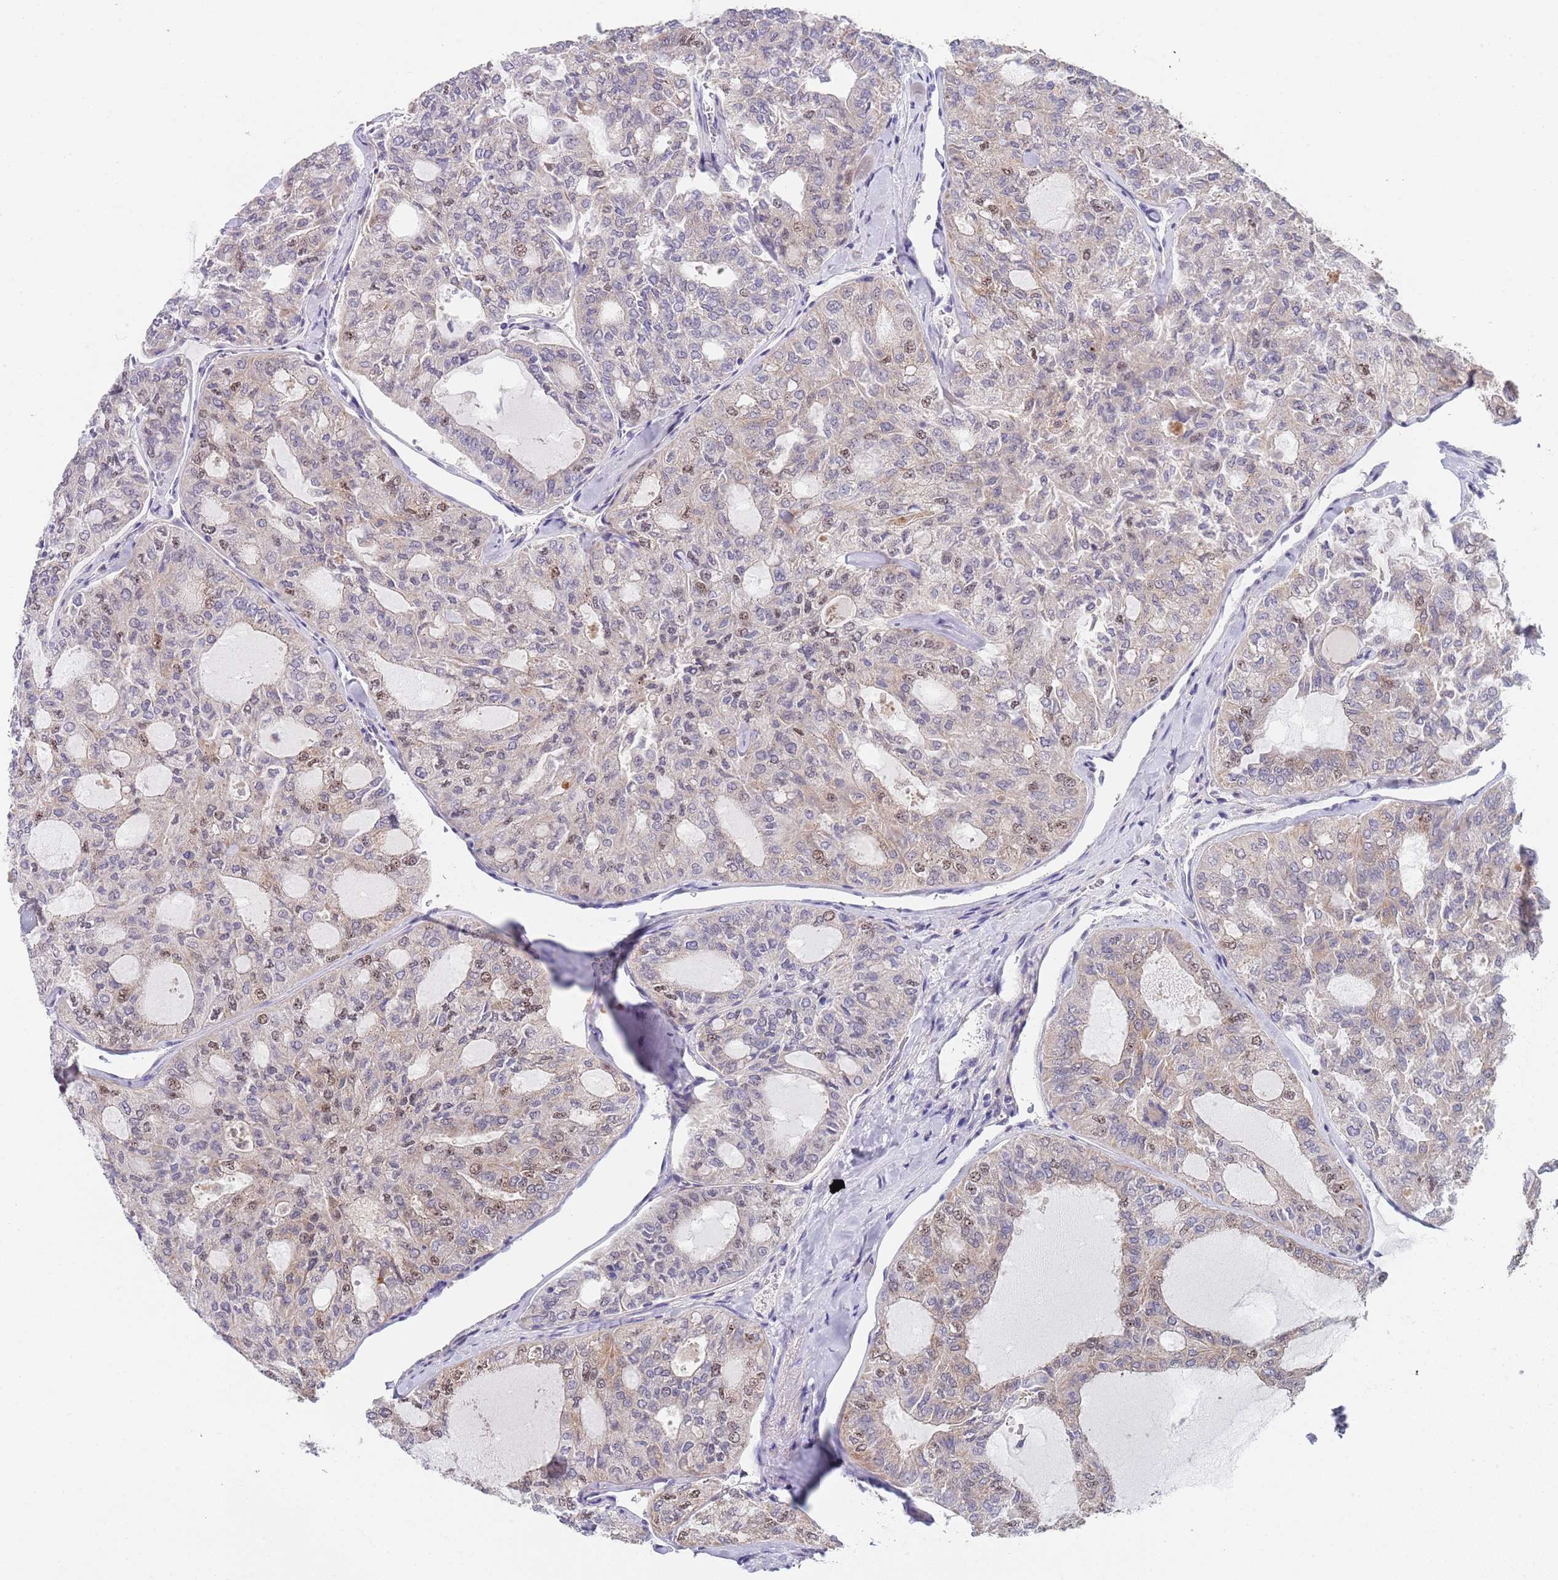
{"staining": {"intensity": "moderate", "quantity": "25%-75%", "location": "nuclear"}, "tissue": "thyroid cancer", "cell_type": "Tumor cells", "image_type": "cancer", "snomed": [{"axis": "morphology", "description": "Follicular adenoma carcinoma, NOS"}, {"axis": "topography", "description": "Thyroid gland"}], "caption": "An immunohistochemistry (IHC) histopathology image of neoplastic tissue is shown. Protein staining in brown shows moderate nuclear positivity in thyroid follicular adenoma carcinoma within tumor cells.", "gene": "PLCL2", "patient": {"sex": "male", "age": 75}}